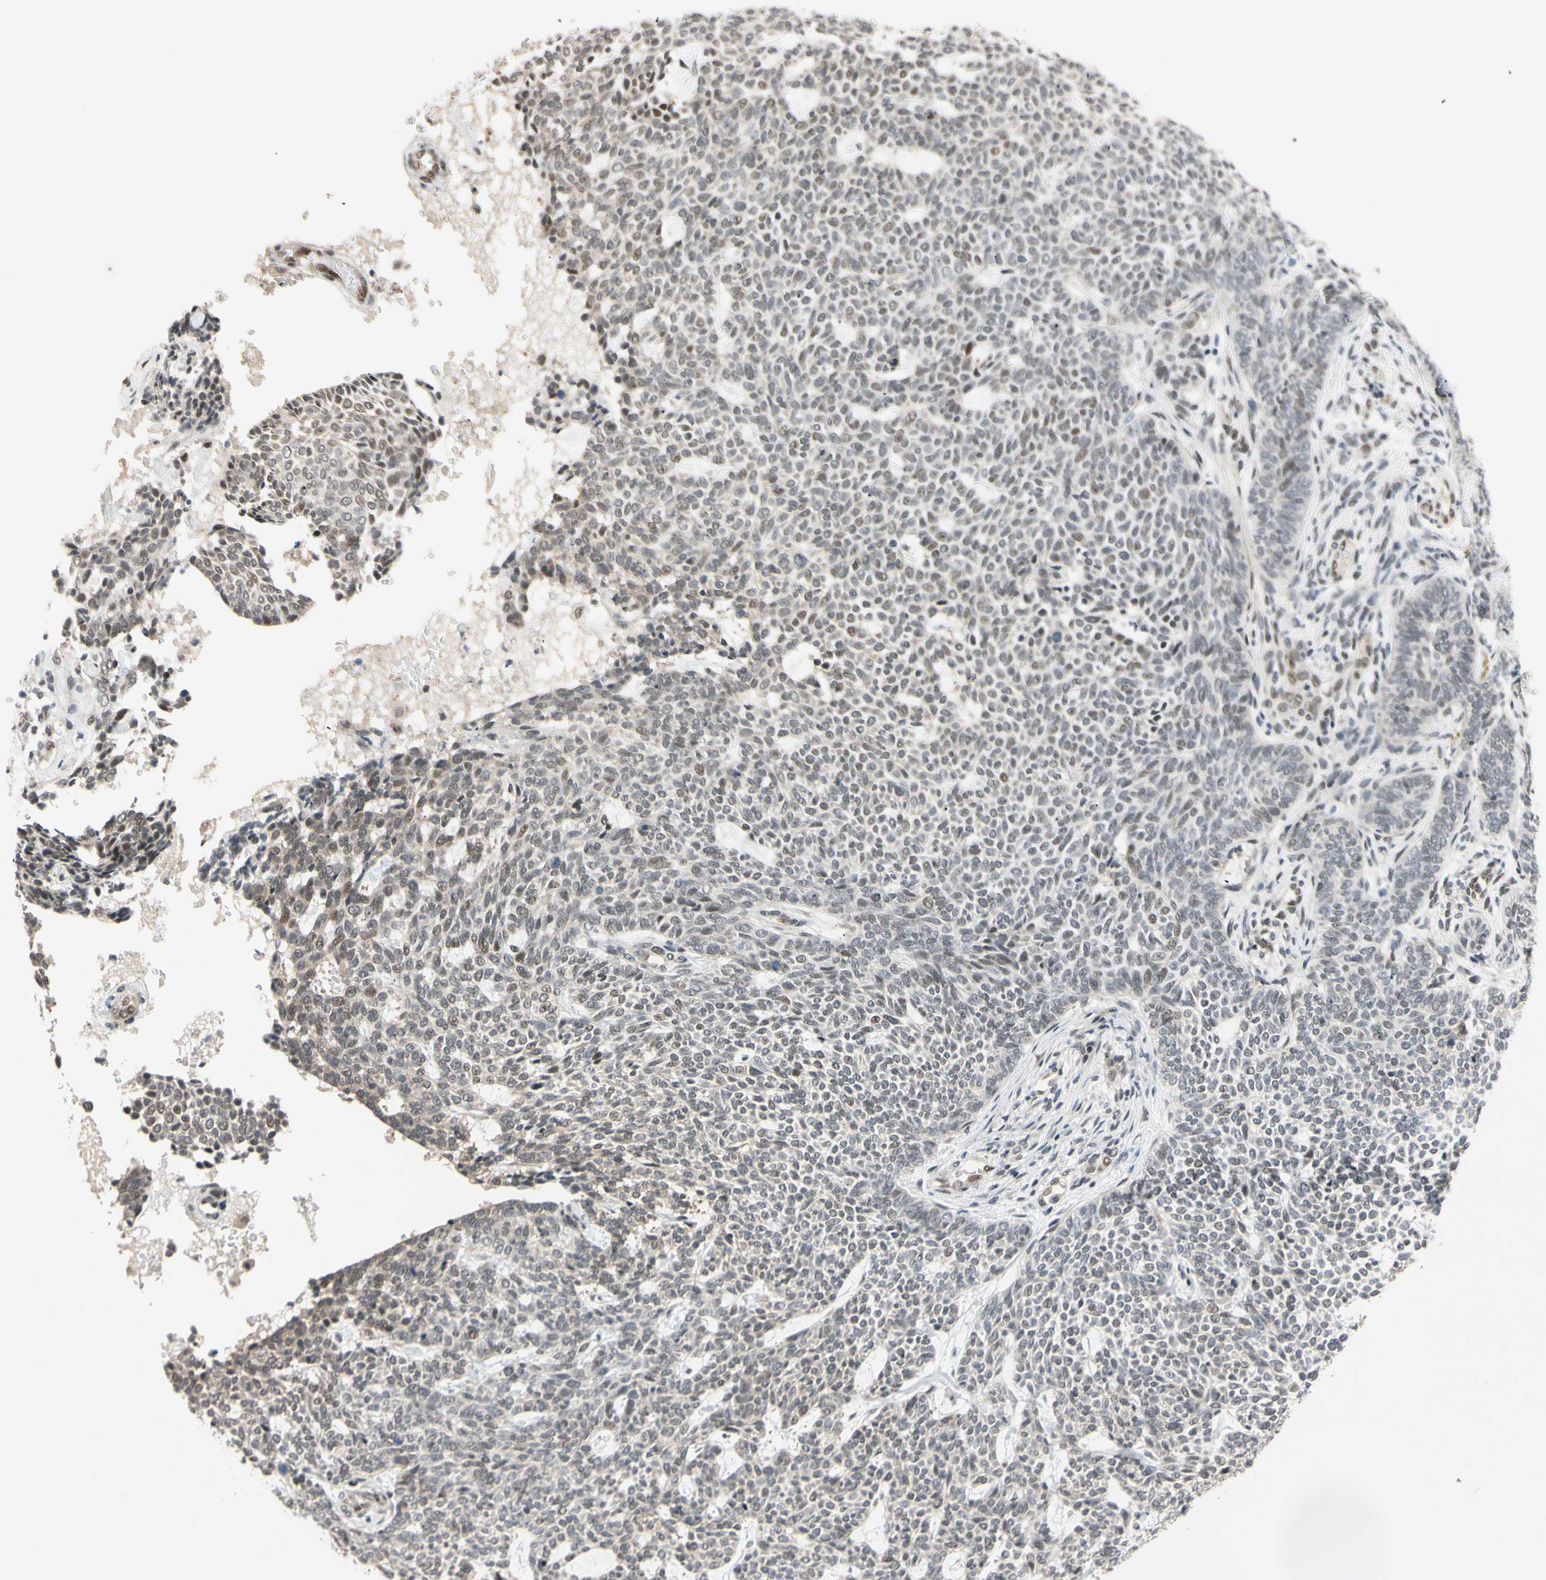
{"staining": {"intensity": "weak", "quantity": "25%-75%", "location": "nuclear"}, "tissue": "skin cancer", "cell_type": "Tumor cells", "image_type": "cancer", "snomed": [{"axis": "morphology", "description": "Basal cell carcinoma"}, {"axis": "topography", "description": "Skin"}], "caption": "This is an image of immunohistochemistry (IHC) staining of skin cancer, which shows weak positivity in the nuclear of tumor cells.", "gene": "TAF4", "patient": {"sex": "male", "age": 87}}